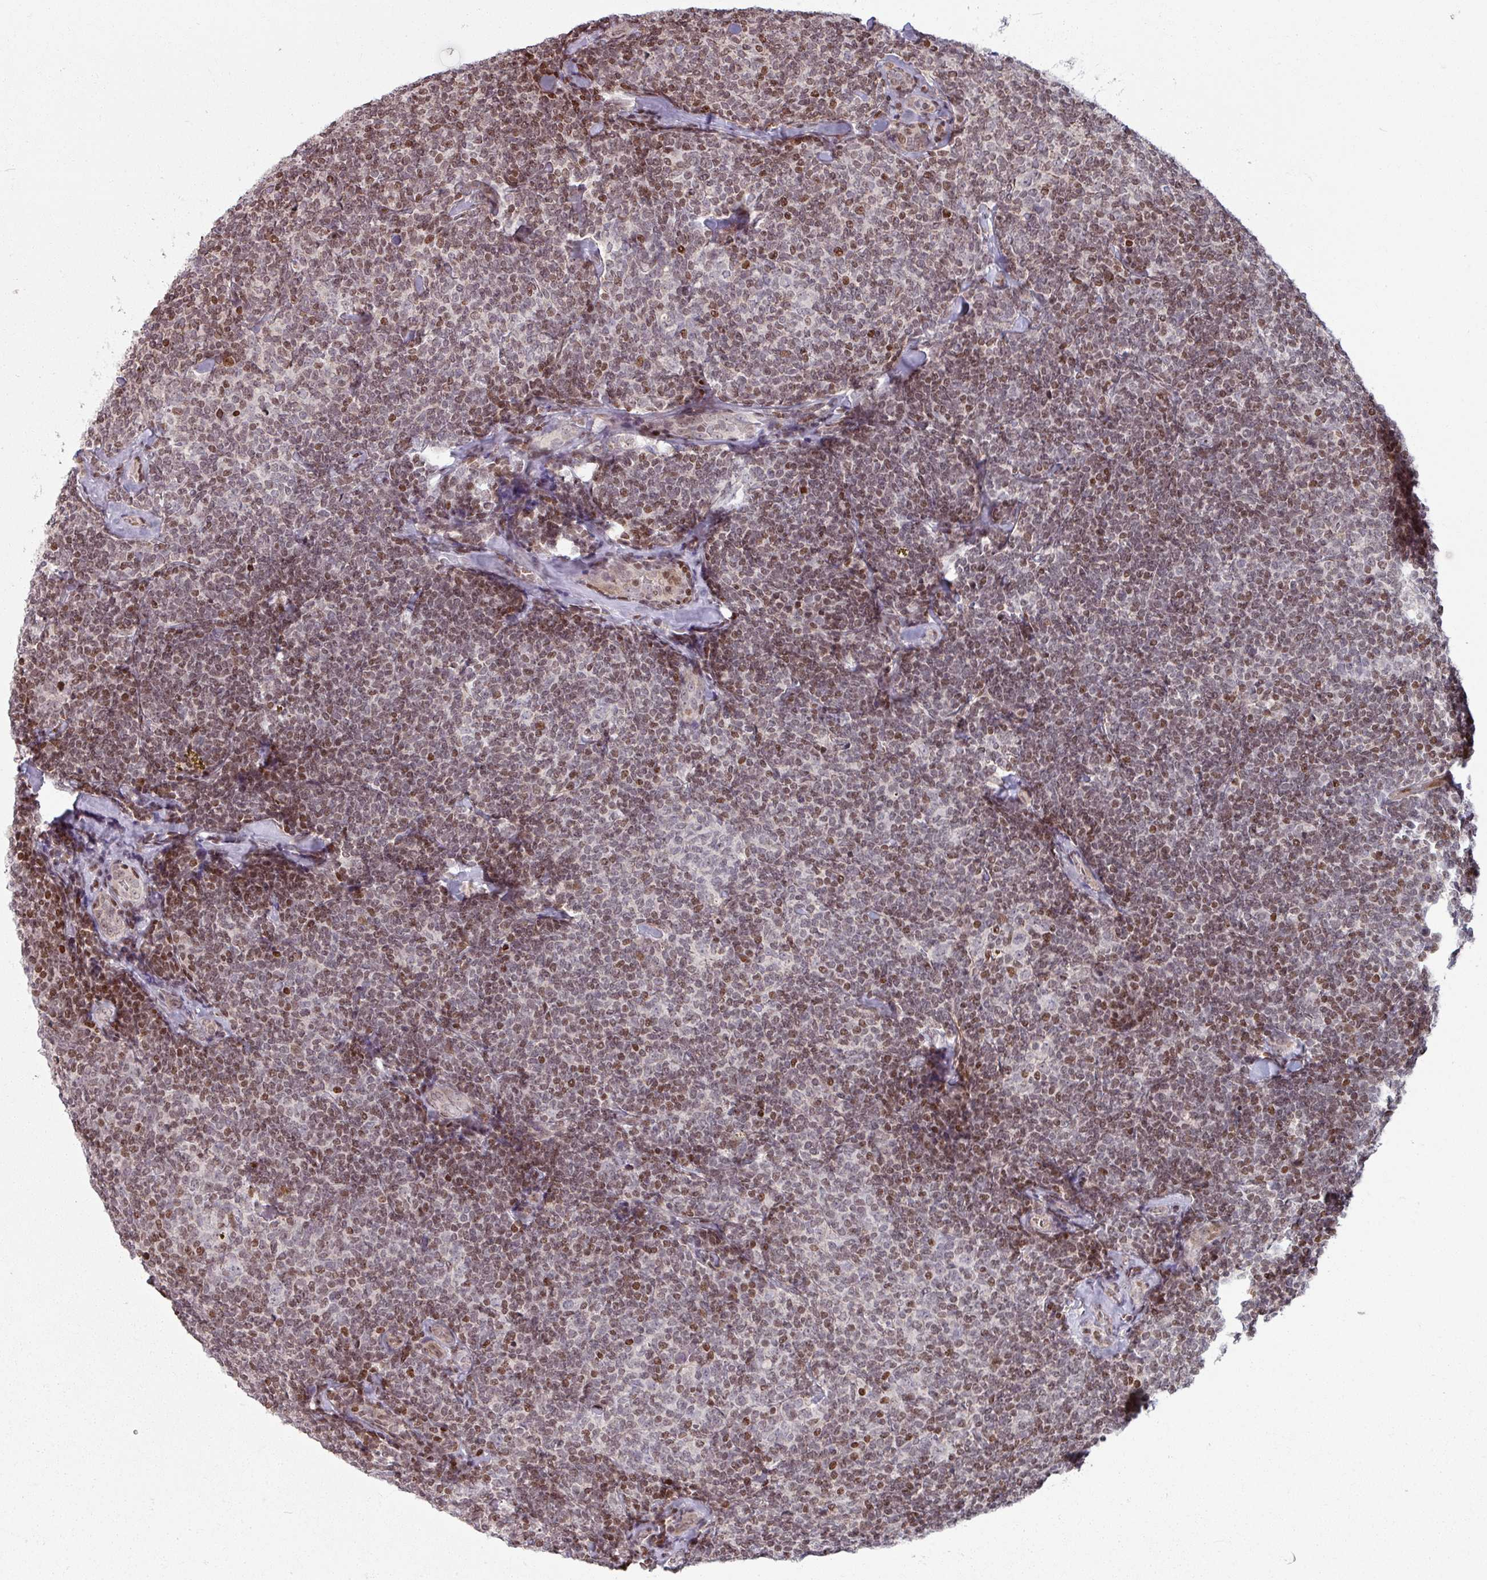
{"staining": {"intensity": "moderate", "quantity": ">75%", "location": "nuclear"}, "tissue": "lymphoma", "cell_type": "Tumor cells", "image_type": "cancer", "snomed": [{"axis": "morphology", "description": "Malignant lymphoma, non-Hodgkin's type, Low grade"}, {"axis": "topography", "description": "Lymph node"}], "caption": "Low-grade malignant lymphoma, non-Hodgkin's type tissue demonstrates moderate nuclear expression in approximately >75% of tumor cells (Stains: DAB (3,3'-diaminobenzidine) in brown, nuclei in blue, Microscopy: brightfield microscopy at high magnification).", "gene": "NCOR1", "patient": {"sex": "female", "age": 56}}